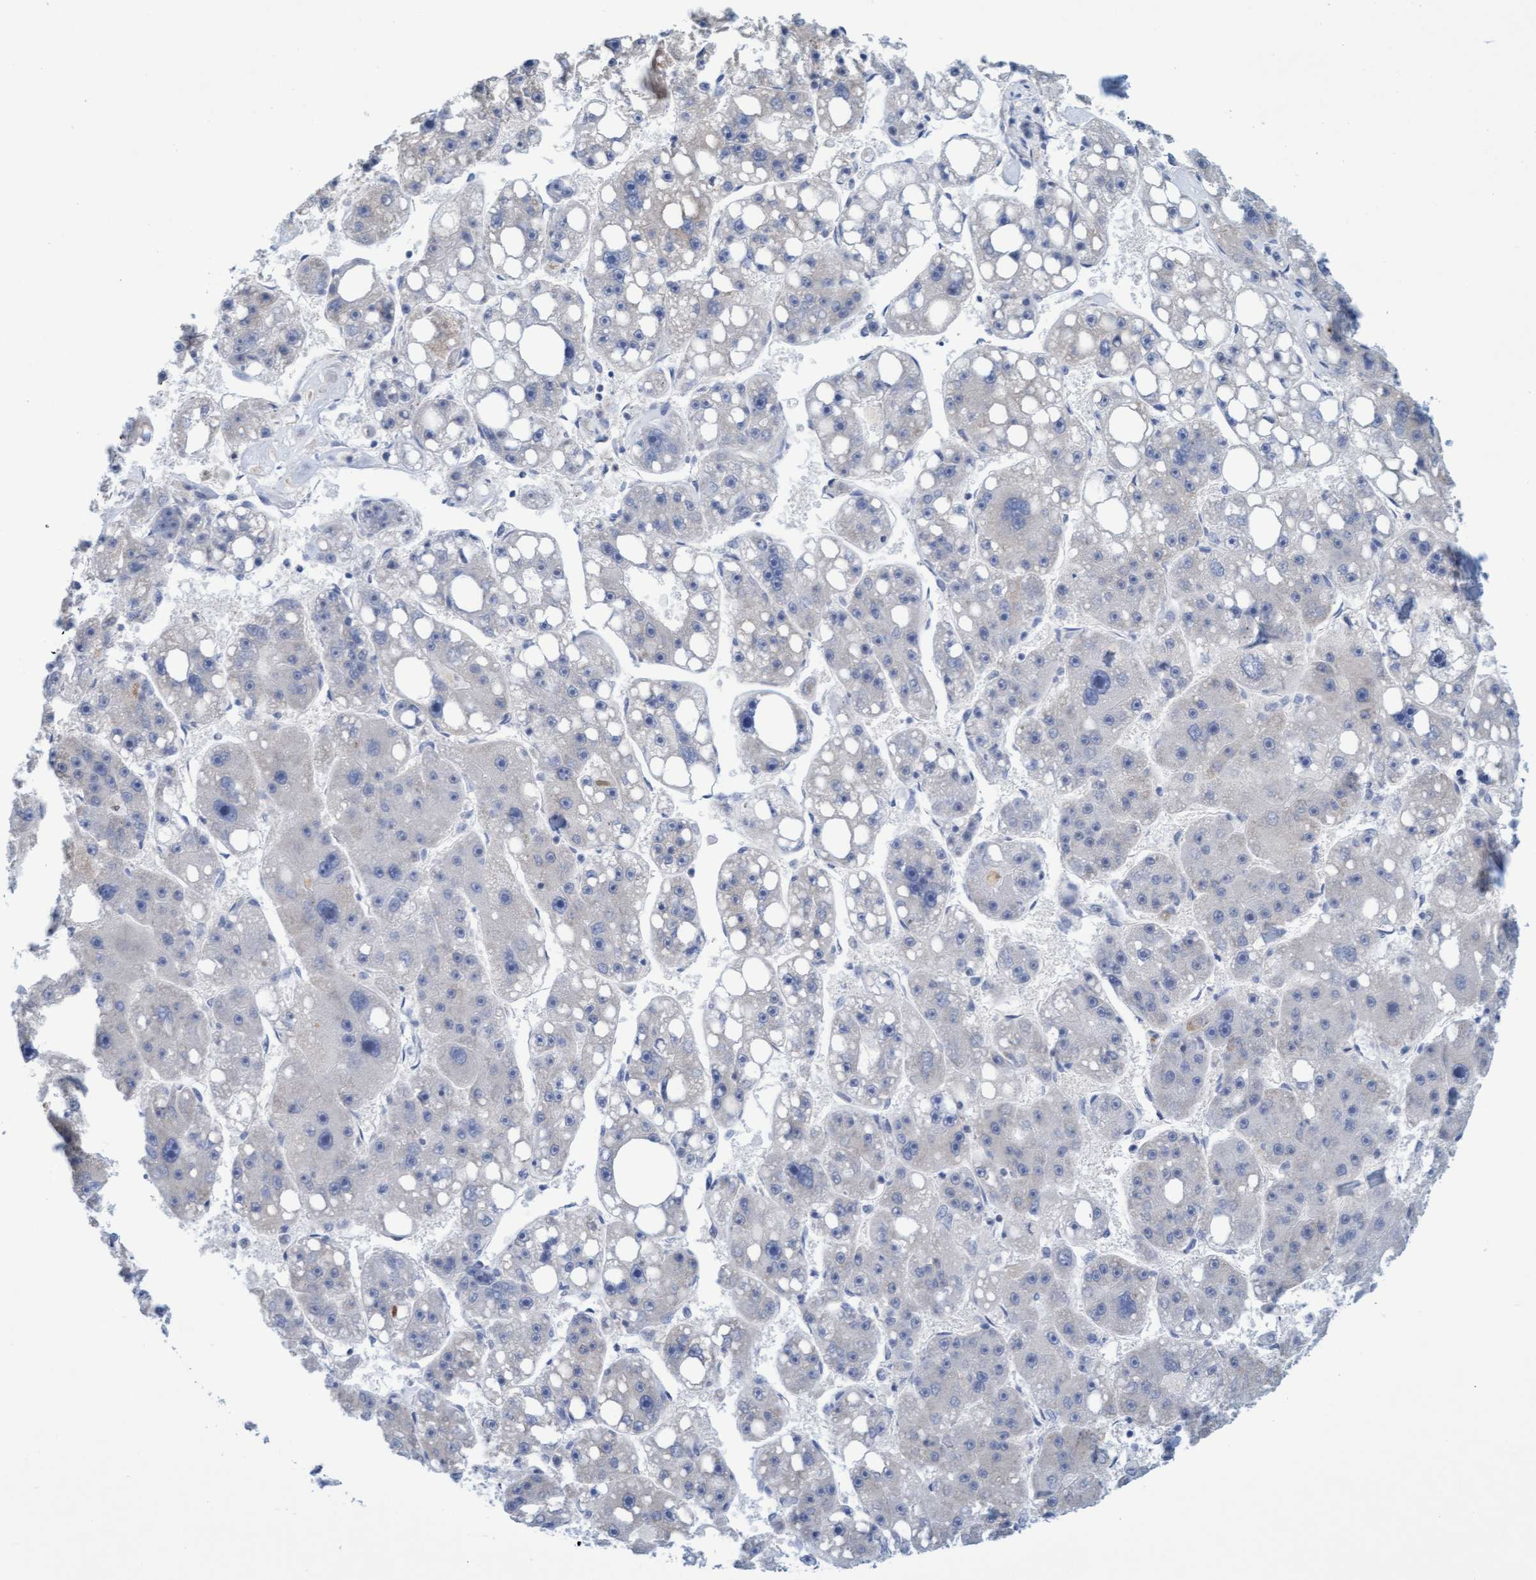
{"staining": {"intensity": "negative", "quantity": "none", "location": "none"}, "tissue": "liver cancer", "cell_type": "Tumor cells", "image_type": "cancer", "snomed": [{"axis": "morphology", "description": "Carcinoma, Hepatocellular, NOS"}, {"axis": "topography", "description": "Liver"}], "caption": "Micrograph shows no protein expression in tumor cells of liver cancer (hepatocellular carcinoma) tissue.", "gene": "SLC28A3", "patient": {"sex": "female", "age": 61}}